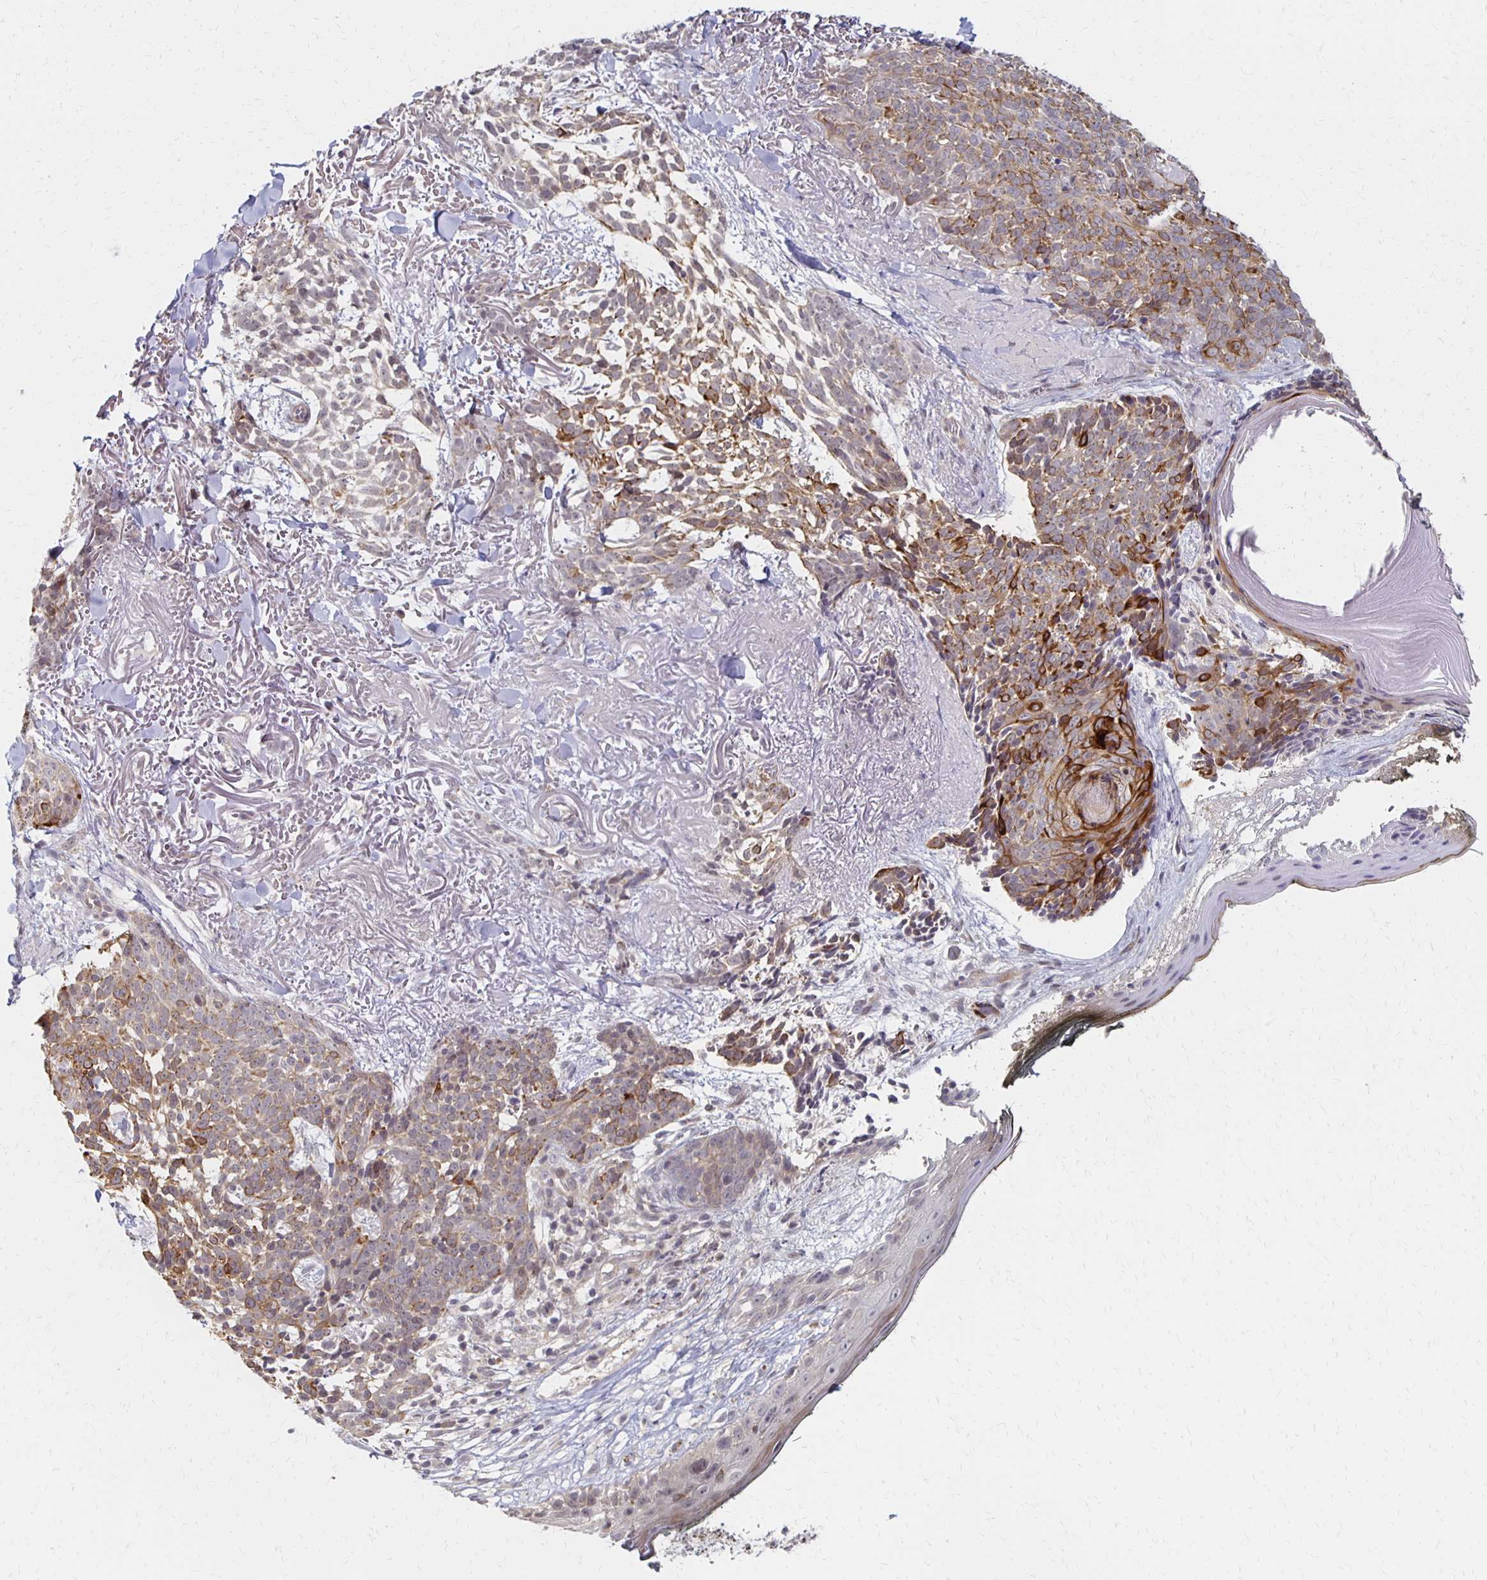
{"staining": {"intensity": "strong", "quantity": "25%-75%", "location": "cytoplasmic/membranous"}, "tissue": "skin cancer", "cell_type": "Tumor cells", "image_type": "cancer", "snomed": [{"axis": "morphology", "description": "Basal cell carcinoma"}, {"axis": "morphology", "description": "BCC, high aggressive"}, {"axis": "topography", "description": "Skin"}], "caption": "This histopathology image reveals skin bcc,  high aggressive stained with immunohistochemistry (IHC) to label a protein in brown. The cytoplasmic/membranous of tumor cells show strong positivity for the protein. Nuclei are counter-stained blue.", "gene": "PRKCB", "patient": {"sex": "female", "age": 86}}